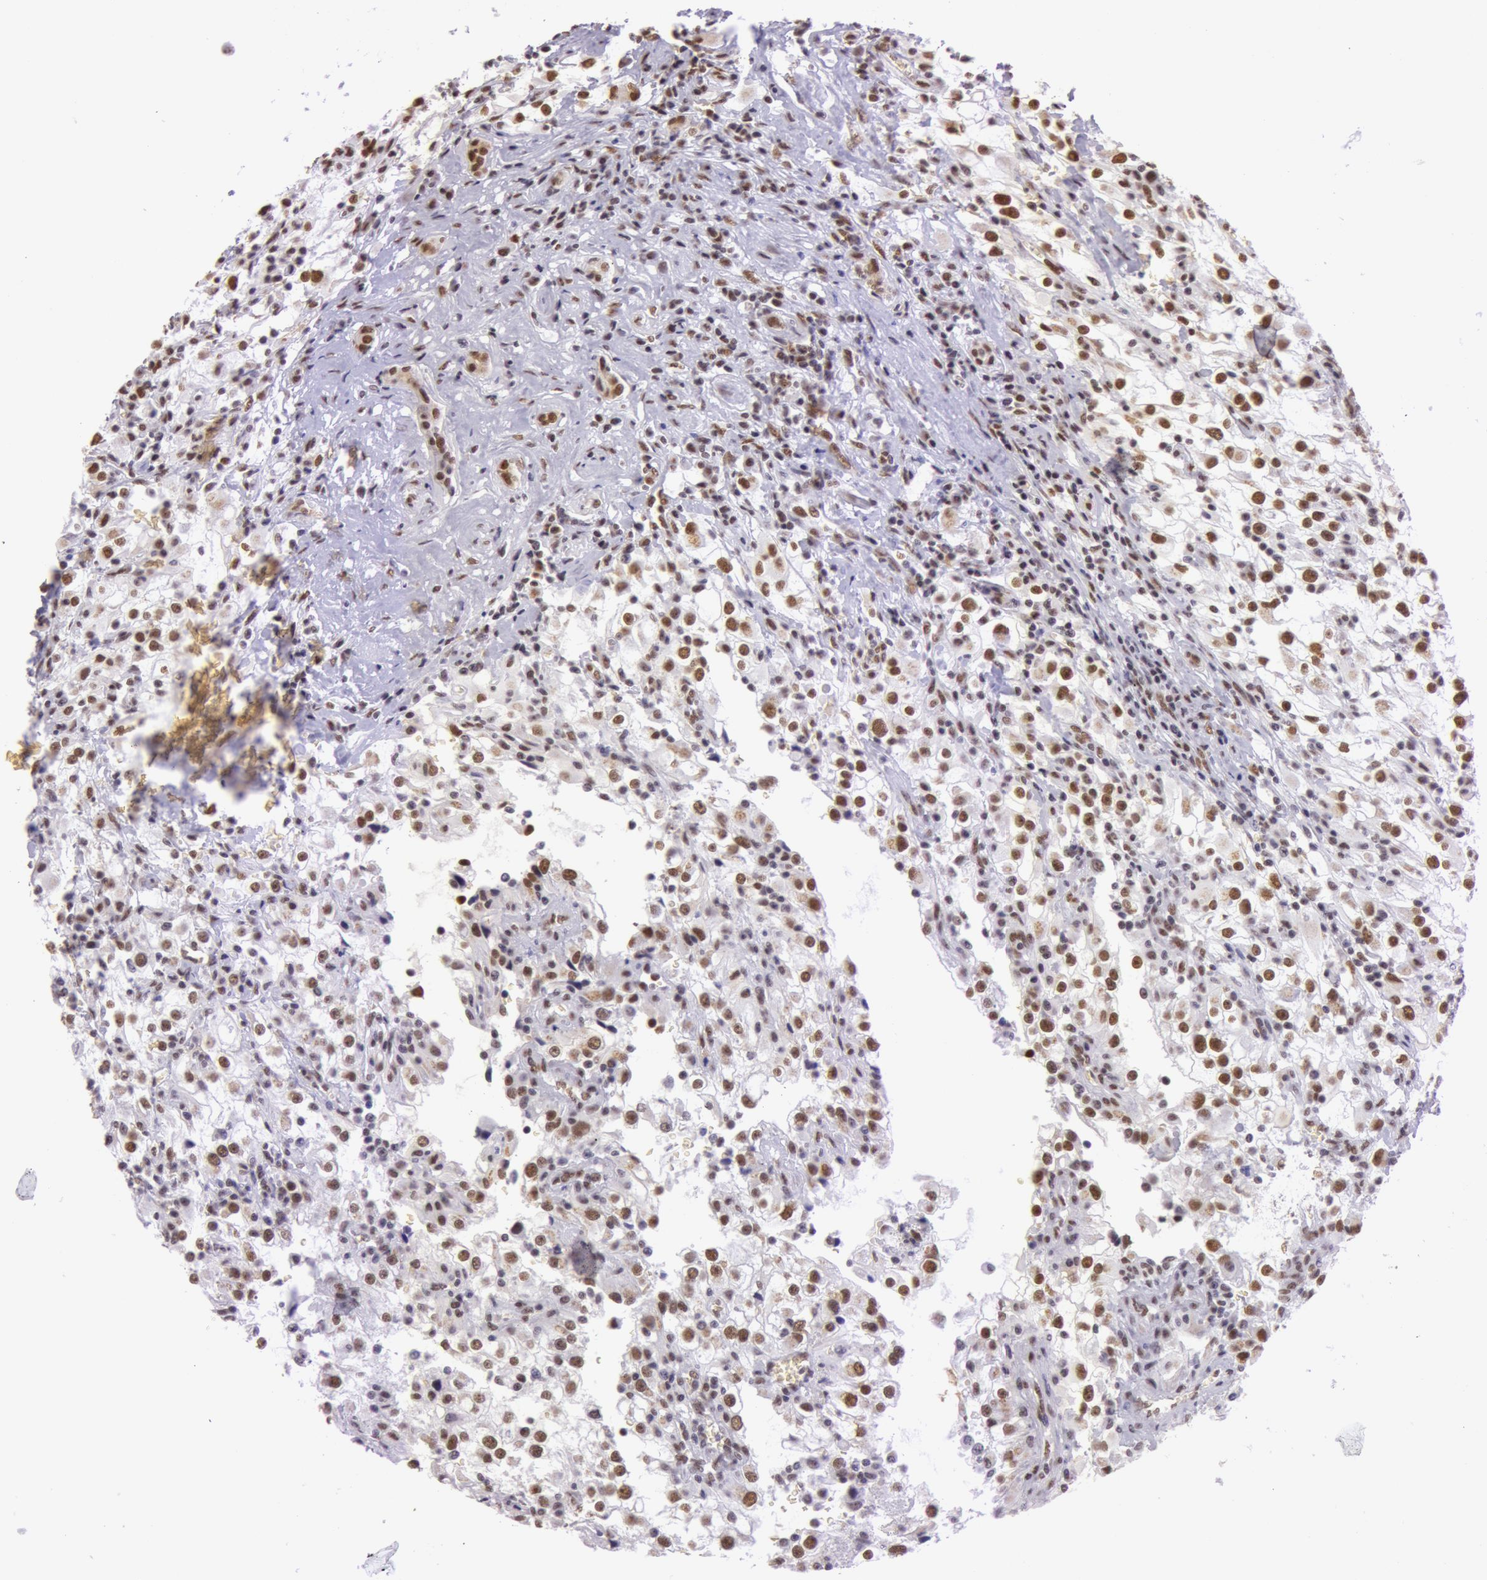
{"staining": {"intensity": "strong", "quantity": ">75%", "location": "nuclear"}, "tissue": "renal cancer", "cell_type": "Tumor cells", "image_type": "cancer", "snomed": [{"axis": "morphology", "description": "Adenocarcinoma, NOS"}, {"axis": "topography", "description": "Kidney"}], "caption": "Protein expression analysis of human renal cancer reveals strong nuclear positivity in about >75% of tumor cells.", "gene": "NBN", "patient": {"sex": "female", "age": 52}}